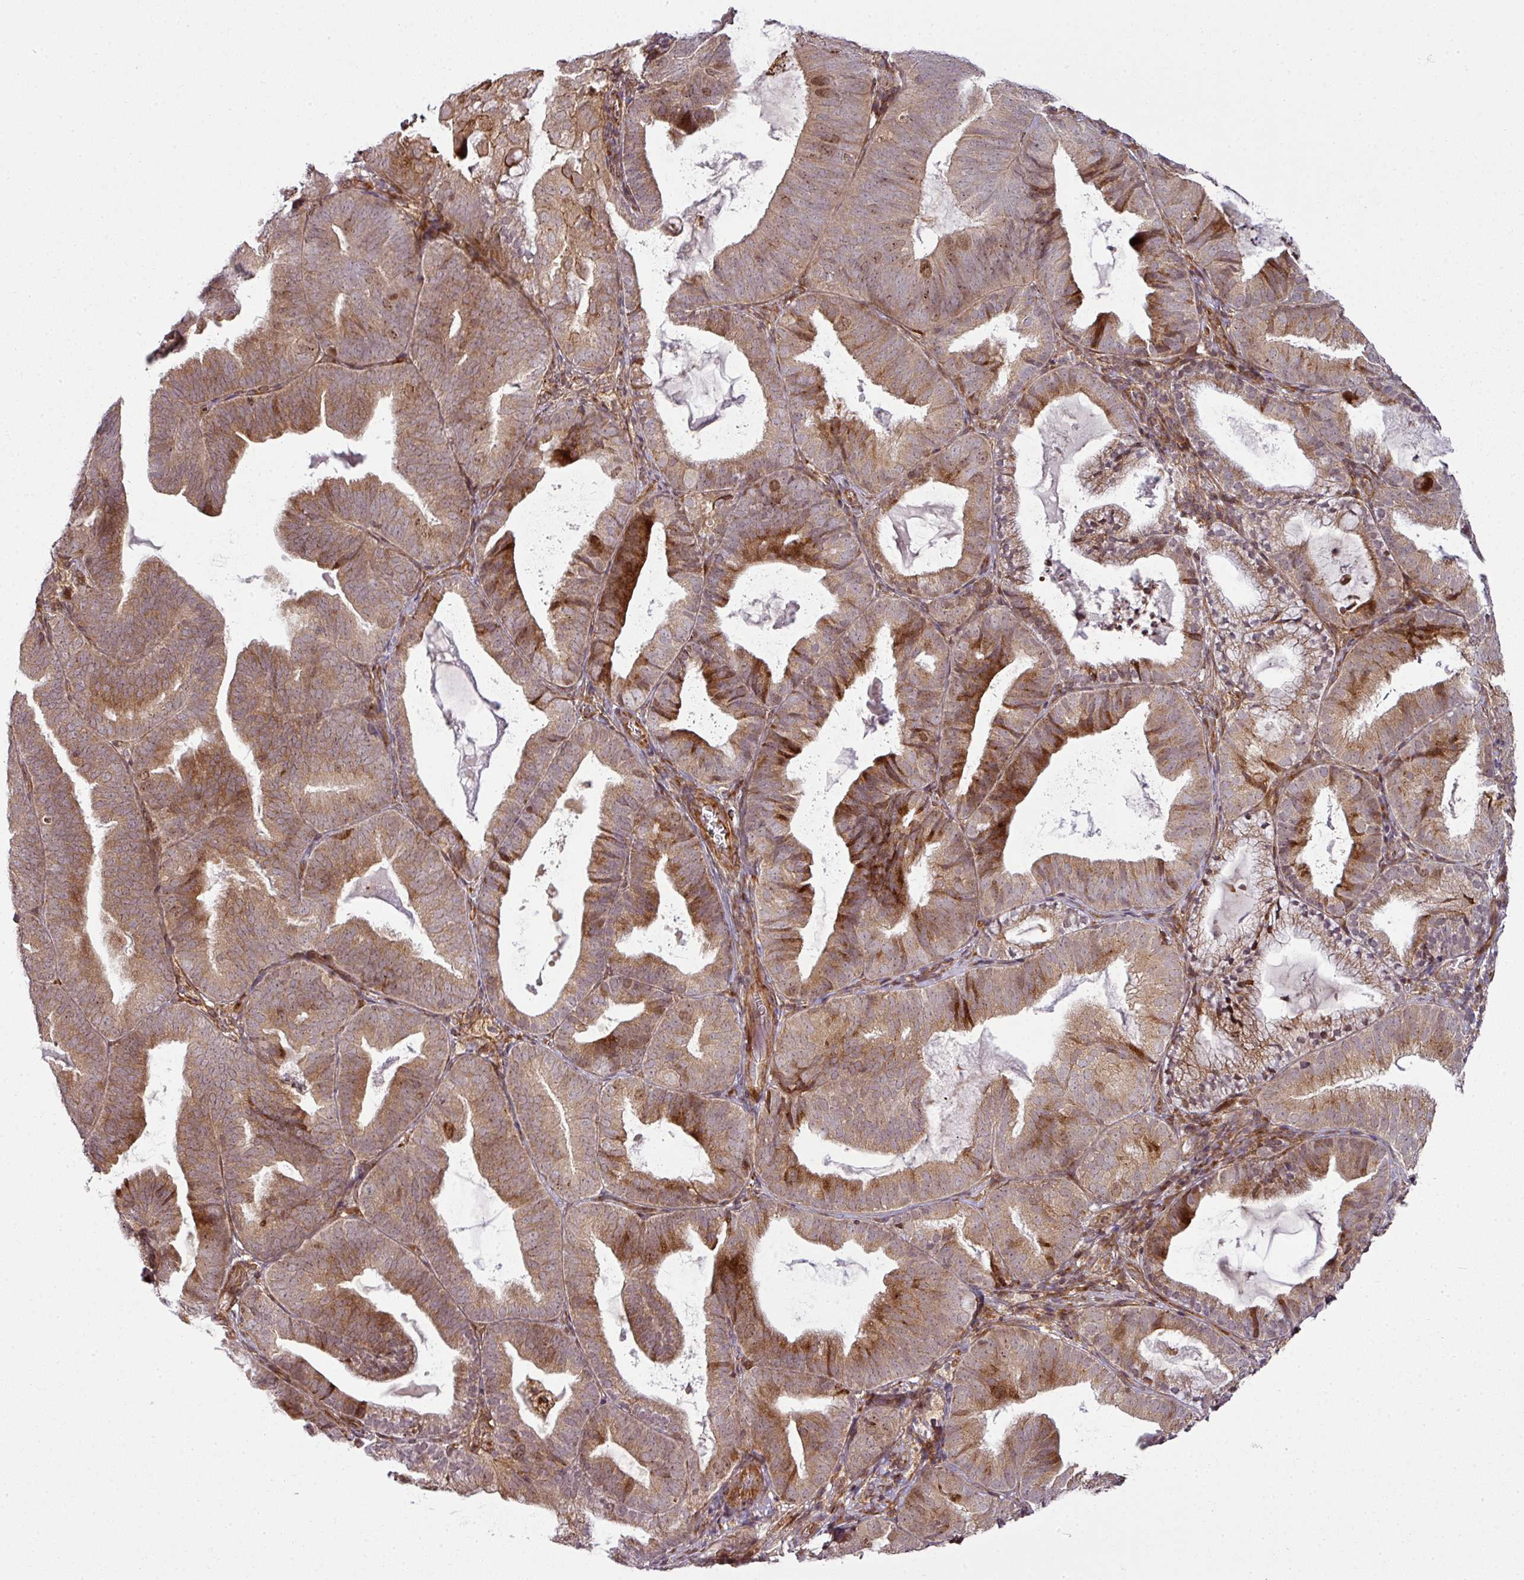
{"staining": {"intensity": "moderate", "quantity": ">75%", "location": "cytoplasmic/membranous,nuclear"}, "tissue": "endometrial cancer", "cell_type": "Tumor cells", "image_type": "cancer", "snomed": [{"axis": "morphology", "description": "Adenocarcinoma, NOS"}, {"axis": "topography", "description": "Endometrium"}], "caption": "Tumor cells show medium levels of moderate cytoplasmic/membranous and nuclear positivity in approximately >75% of cells in adenocarcinoma (endometrial).", "gene": "ATAT1", "patient": {"sex": "female", "age": 80}}